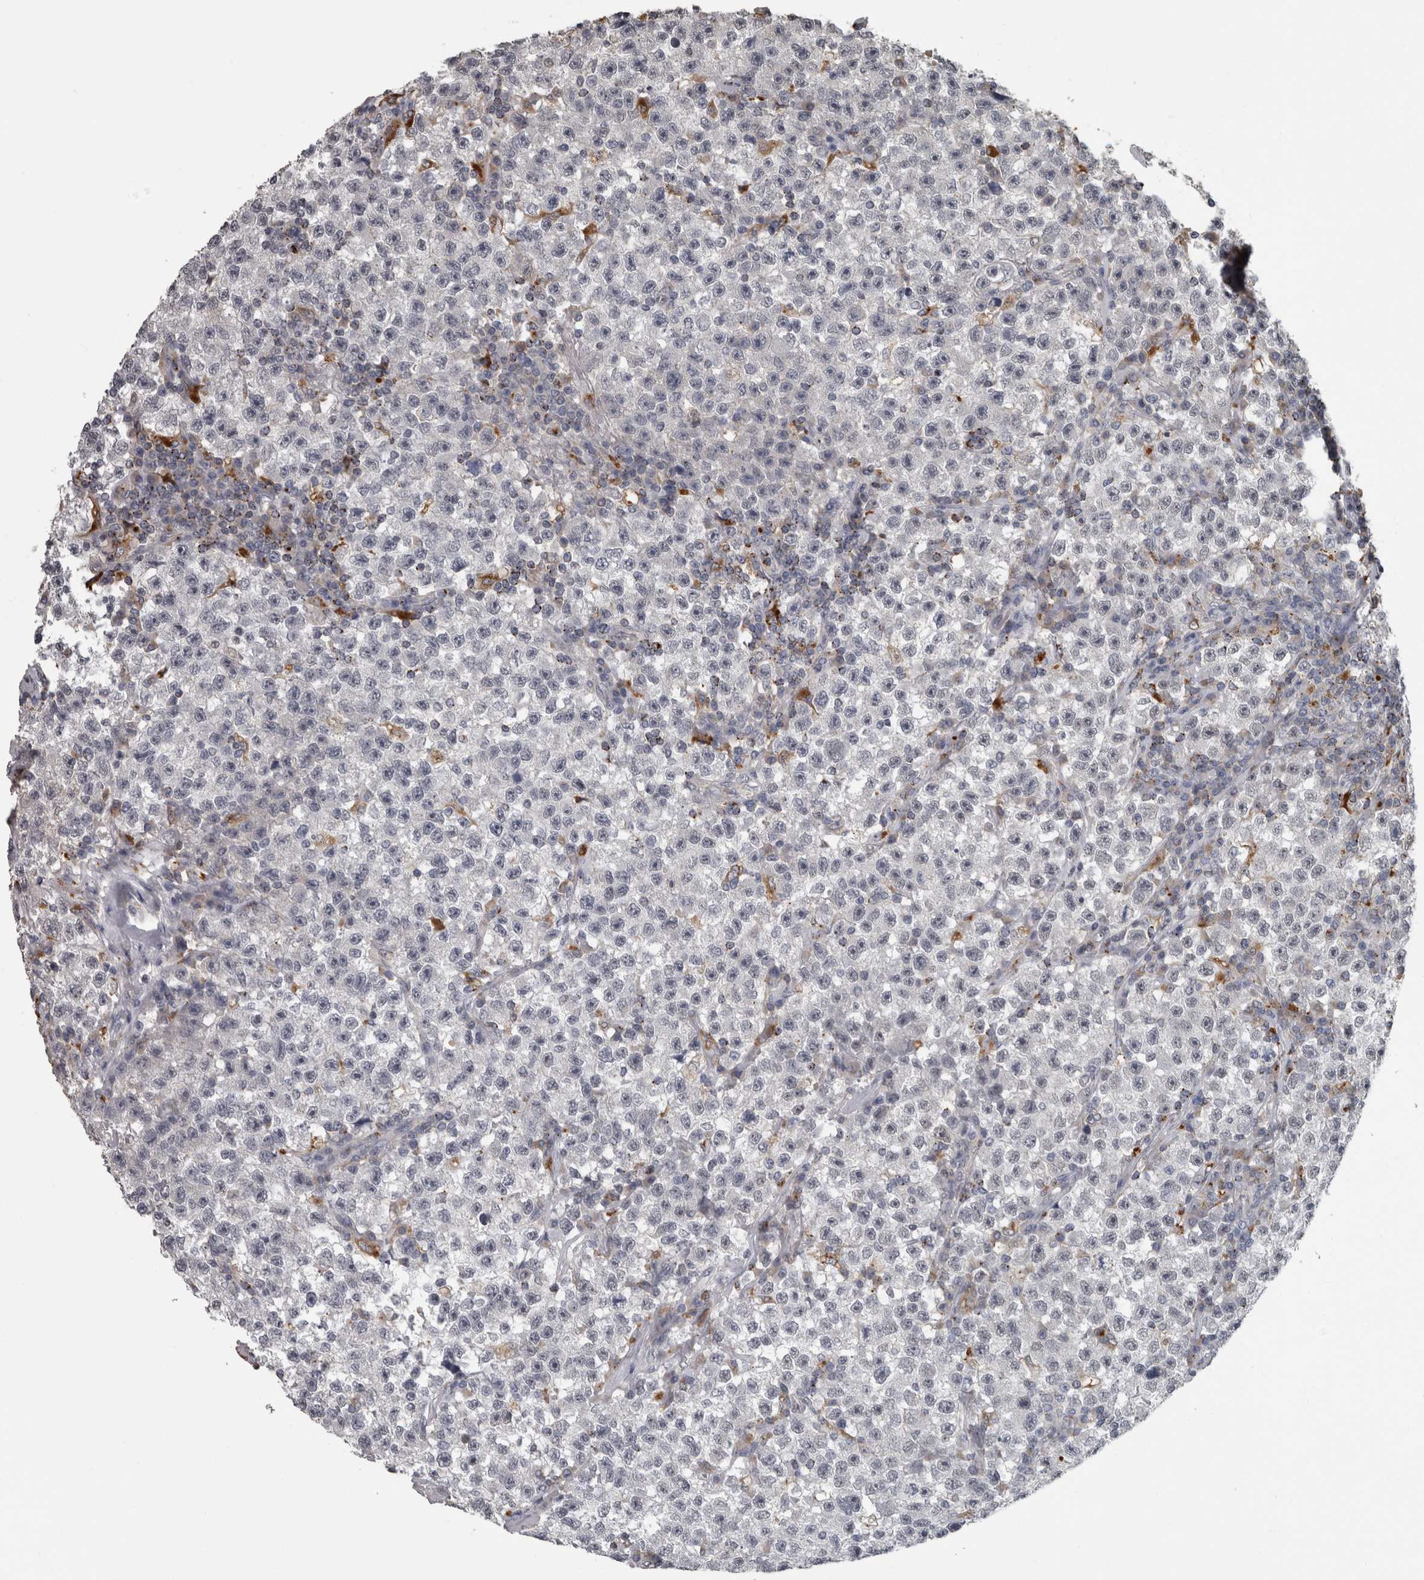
{"staining": {"intensity": "negative", "quantity": "none", "location": "none"}, "tissue": "testis cancer", "cell_type": "Tumor cells", "image_type": "cancer", "snomed": [{"axis": "morphology", "description": "Seminoma, NOS"}, {"axis": "topography", "description": "Testis"}], "caption": "An IHC micrograph of testis cancer (seminoma) is shown. There is no staining in tumor cells of testis cancer (seminoma).", "gene": "NAAA", "patient": {"sex": "male", "age": 22}}